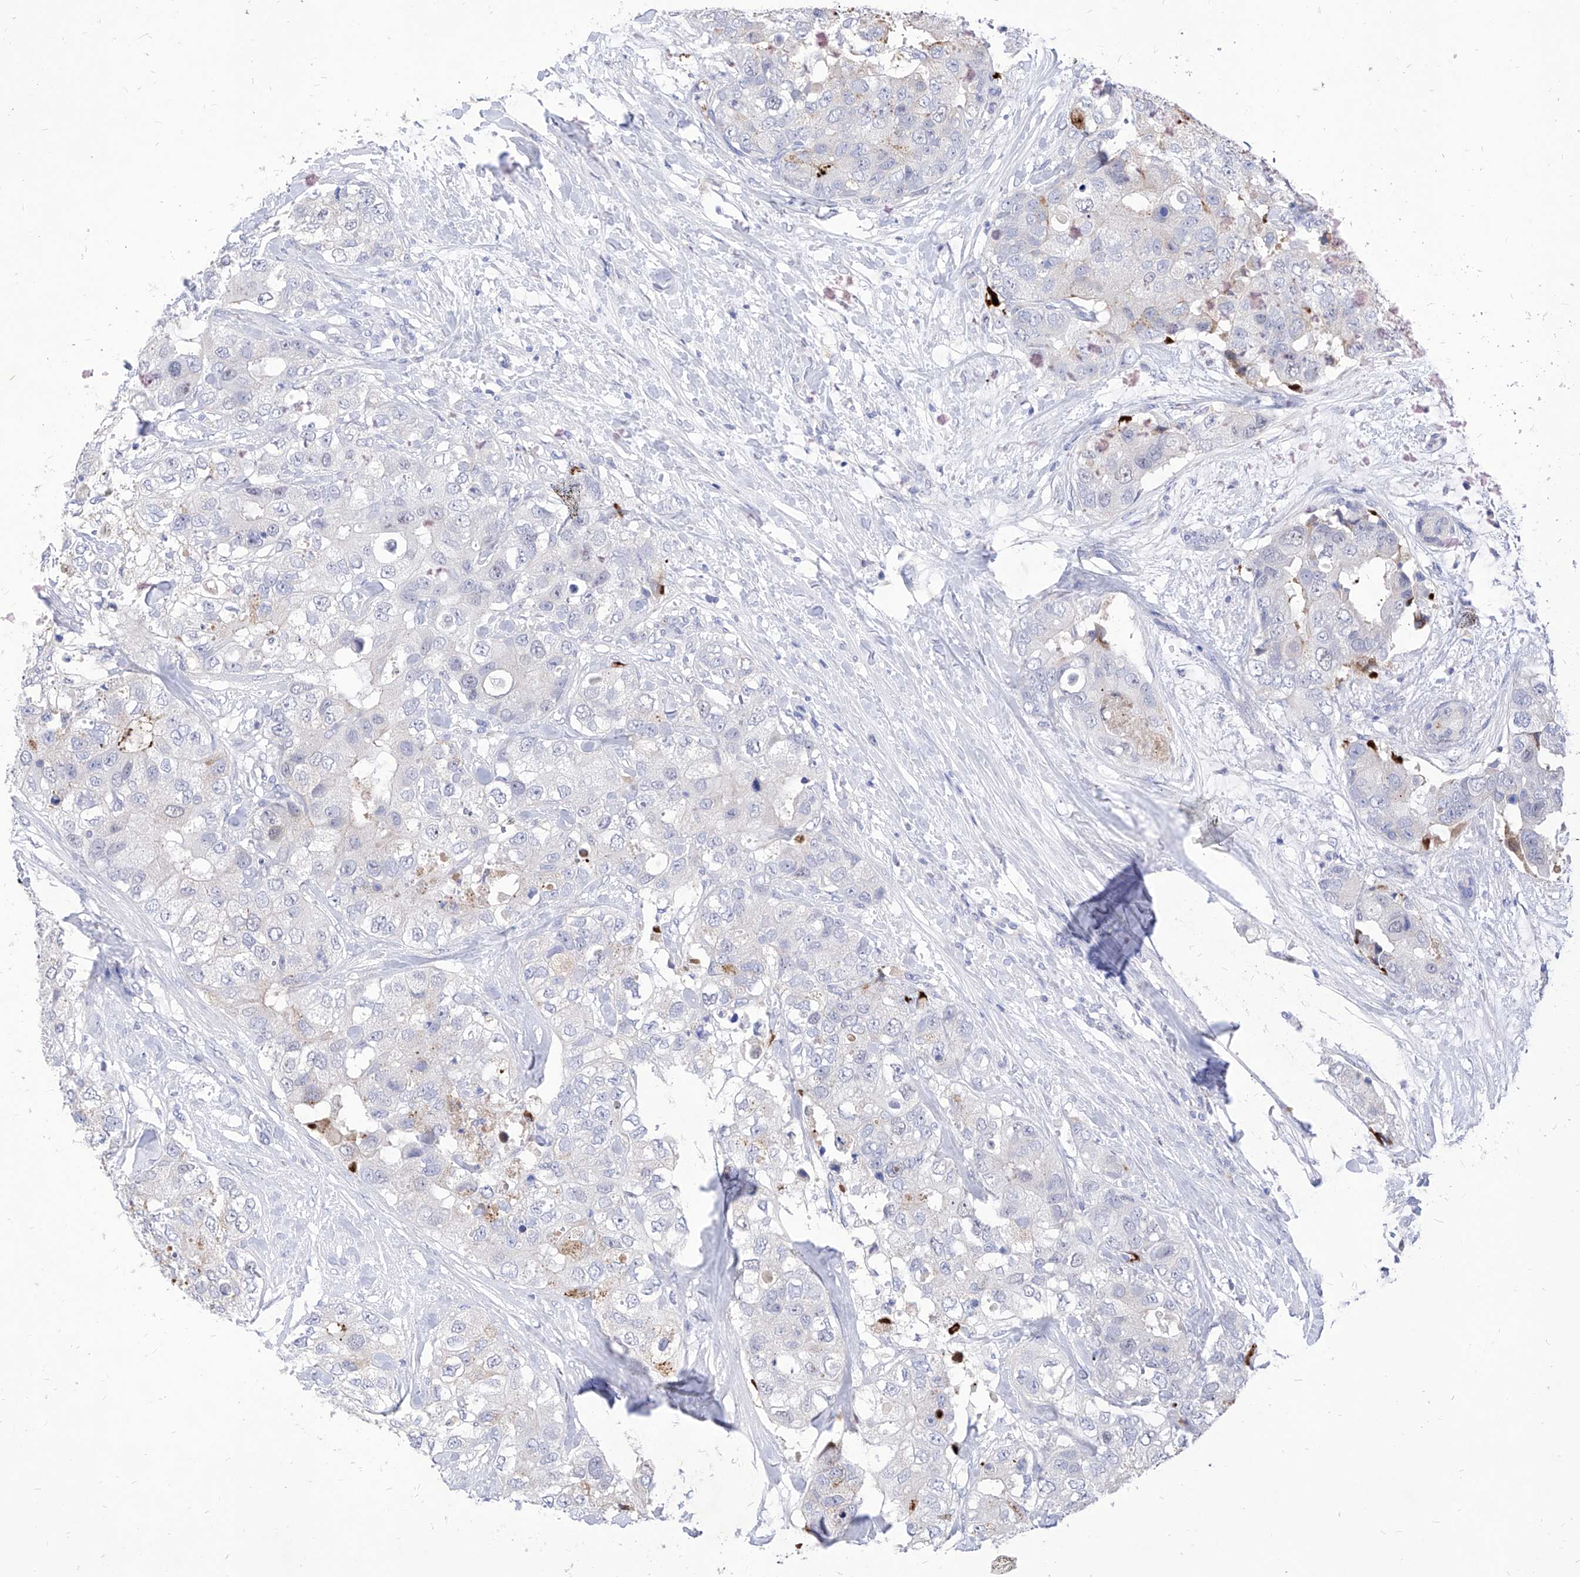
{"staining": {"intensity": "negative", "quantity": "none", "location": "none"}, "tissue": "breast cancer", "cell_type": "Tumor cells", "image_type": "cancer", "snomed": [{"axis": "morphology", "description": "Duct carcinoma"}, {"axis": "topography", "description": "Breast"}], "caption": "This is a histopathology image of immunohistochemistry staining of breast cancer (infiltrating ductal carcinoma), which shows no staining in tumor cells.", "gene": "VAX1", "patient": {"sex": "female", "age": 62}}